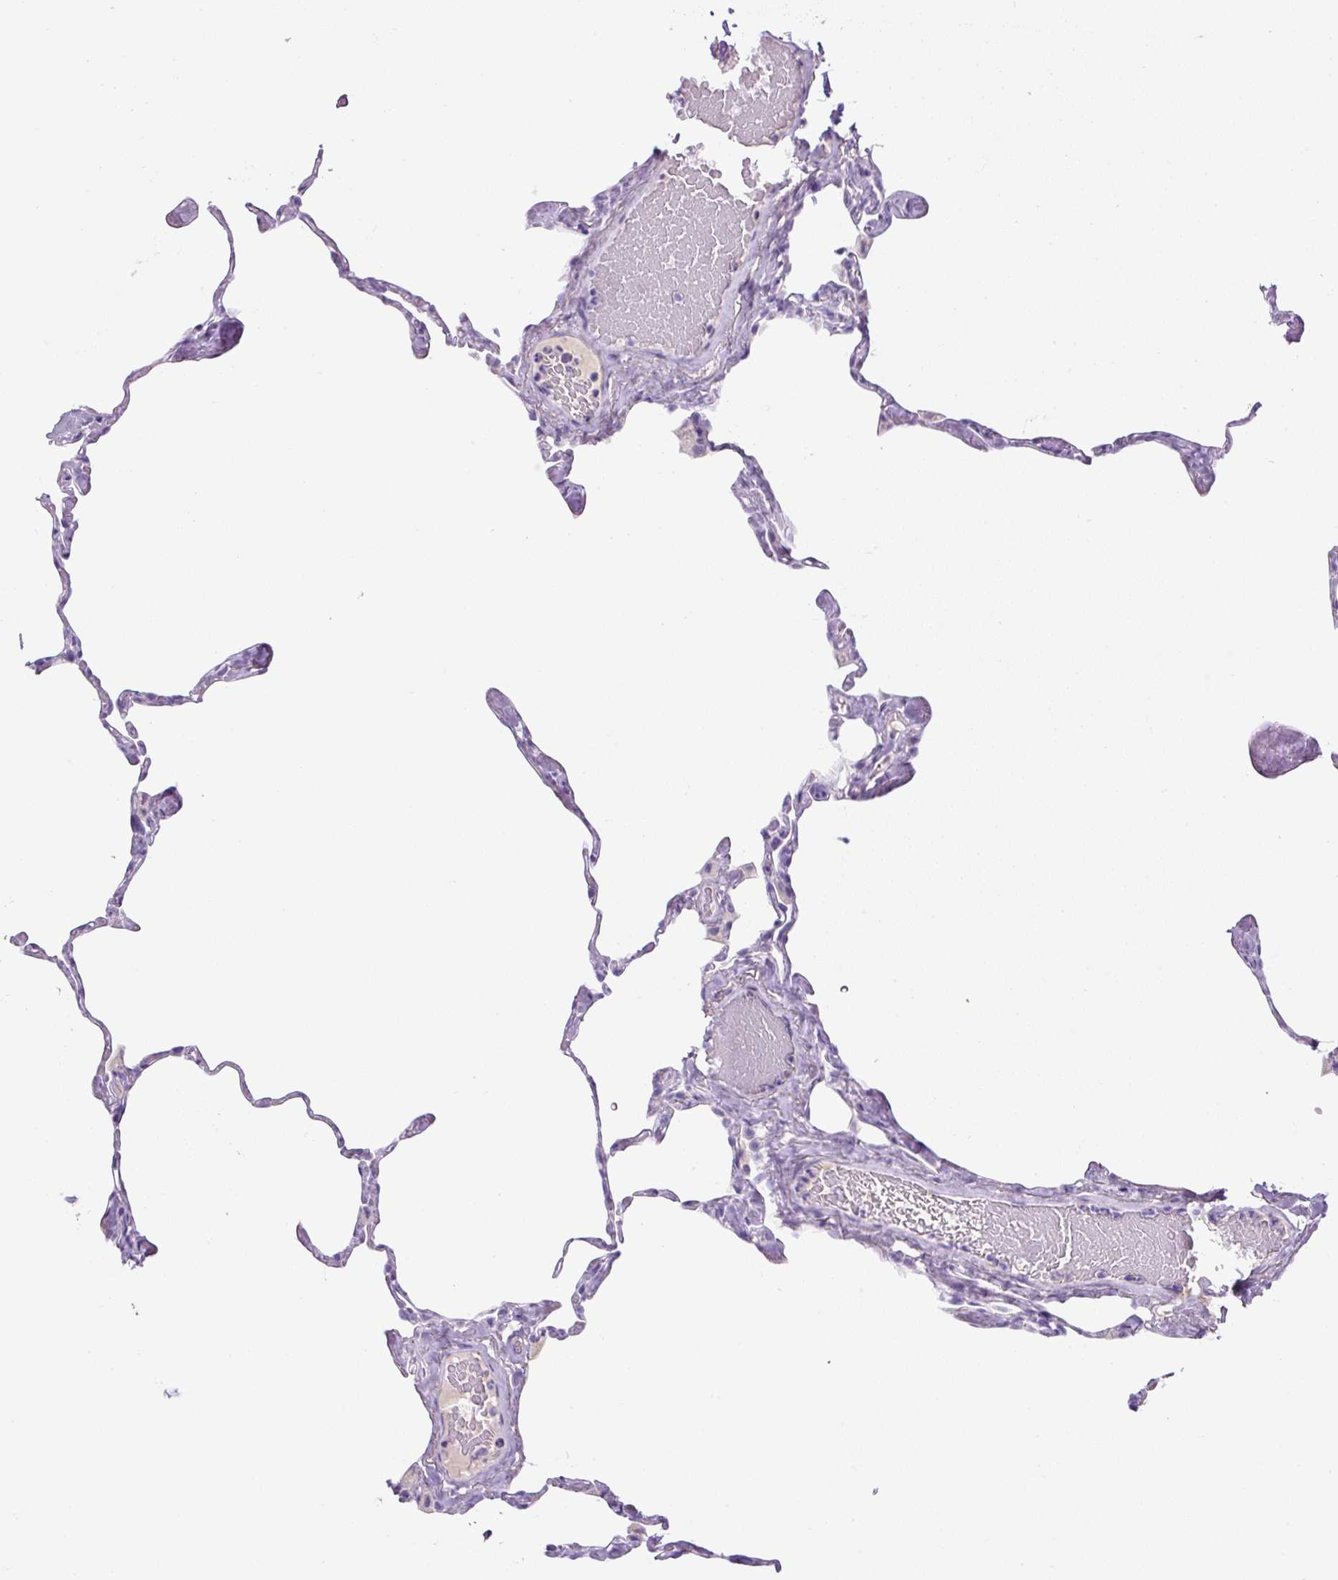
{"staining": {"intensity": "negative", "quantity": "none", "location": "none"}, "tissue": "lung", "cell_type": "Alveolar cells", "image_type": "normal", "snomed": [{"axis": "morphology", "description": "Normal tissue, NOS"}, {"axis": "topography", "description": "Lung"}], "caption": "DAB immunohistochemical staining of normal lung reveals no significant staining in alveolar cells.", "gene": "RSPO4", "patient": {"sex": "male", "age": 65}}